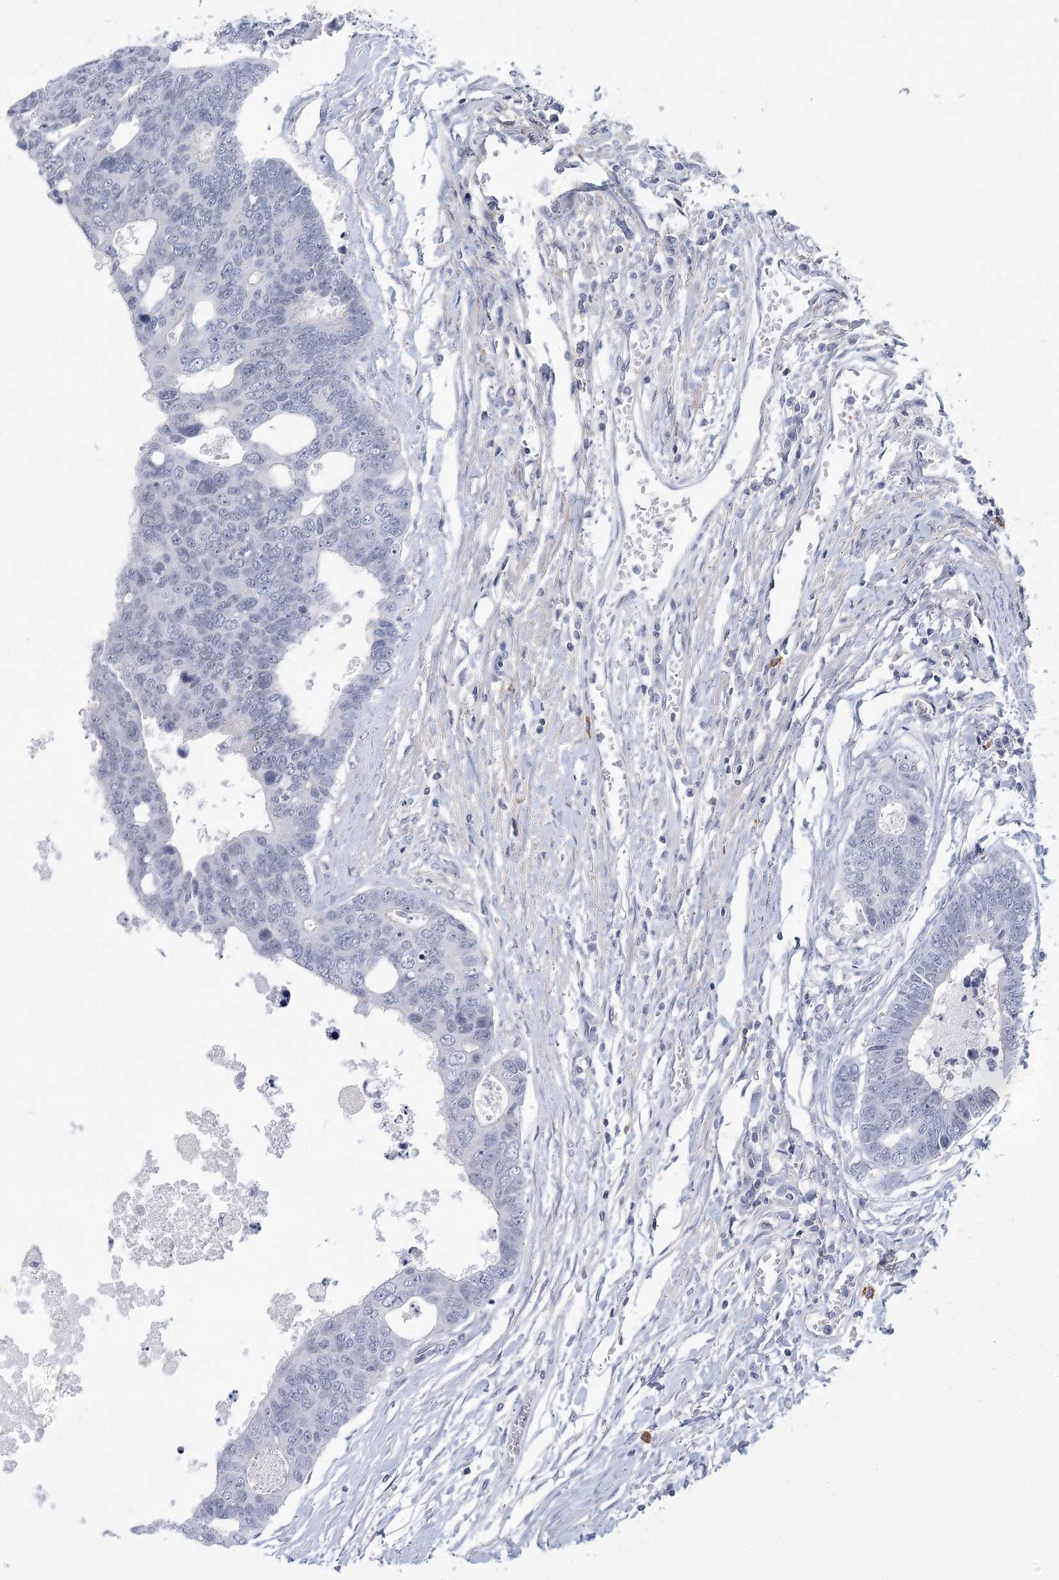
{"staining": {"intensity": "negative", "quantity": "none", "location": "none"}, "tissue": "colorectal cancer", "cell_type": "Tumor cells", "image_type": "cancer", "snomed": [{"axis": "morphology", "description": "Adenocarcinoma, NOS"}, {"axis": "topography", "description": "Rectum"}], "caption": "This is an immunohistochemistry photomicrograph of human colorectal adenocarcinoma. There is no positivity in tumor cells.", "gene": "FAM76B", "patient": {"sex": "male", "age": 84}}